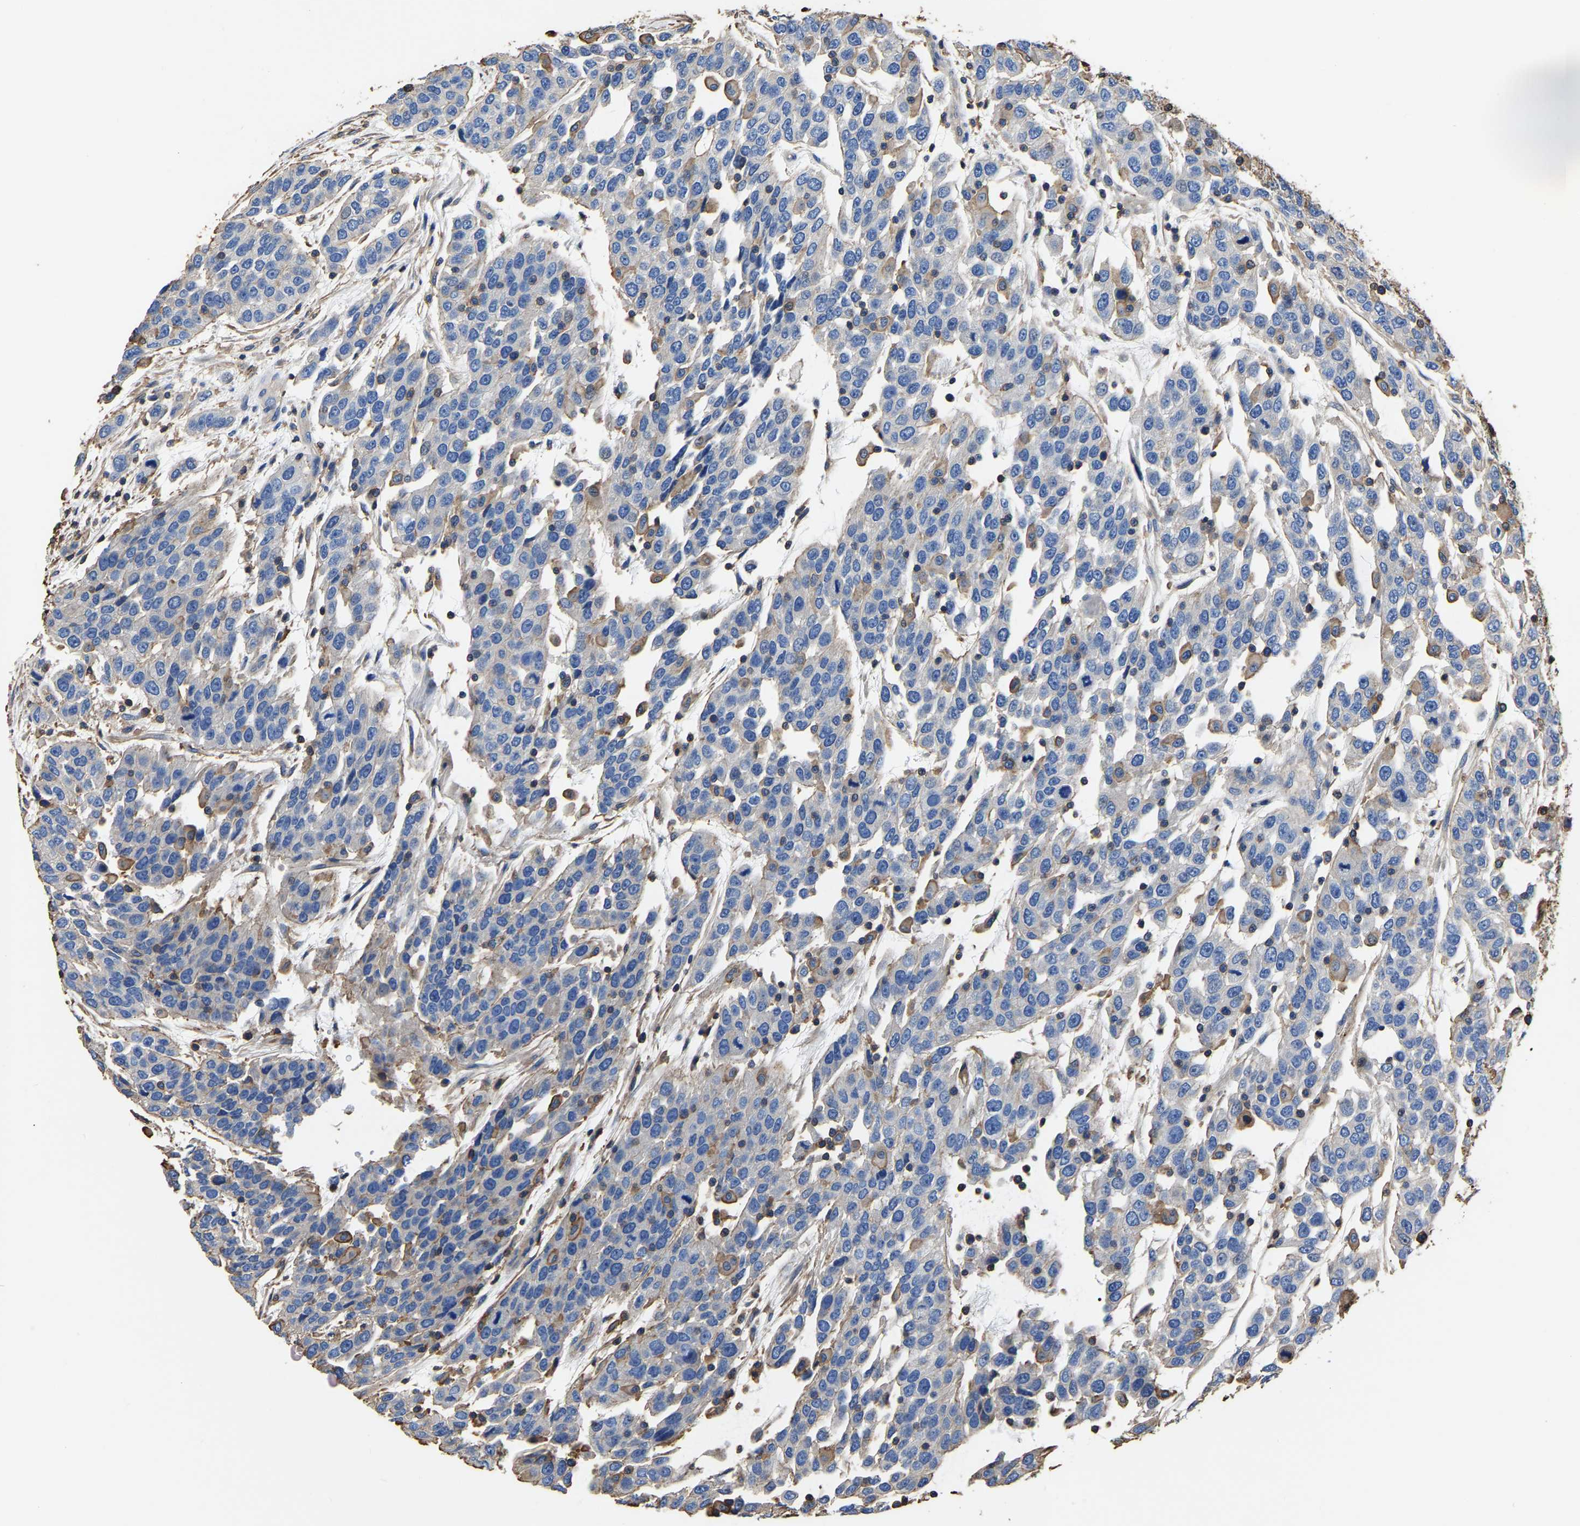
{"staining": {"intensity": "negative", "quantity": "none", "location": "none"}, "tissue": "urothelial cancer", "cell_type": "Tumor cells", "image_type": "cancer", "snomed": [{"axis": "morphology", "description": "Urothelial carcinoma, High grade"}, {"axis": "topography", "description": "Urinary bladder"}], "caption": "A high-resolution histopathology image shows immunohistochemistry (IHC) staining of urothelial carcinoma (high-grade), which demonstrates no significant positivity in tumor cells. The staining is performed using DAB brown chromogen with nuclei counter-stained in using hematoxylin.", "gene": "ARMT1", "patient": {"sex": "female", "age": 80}}